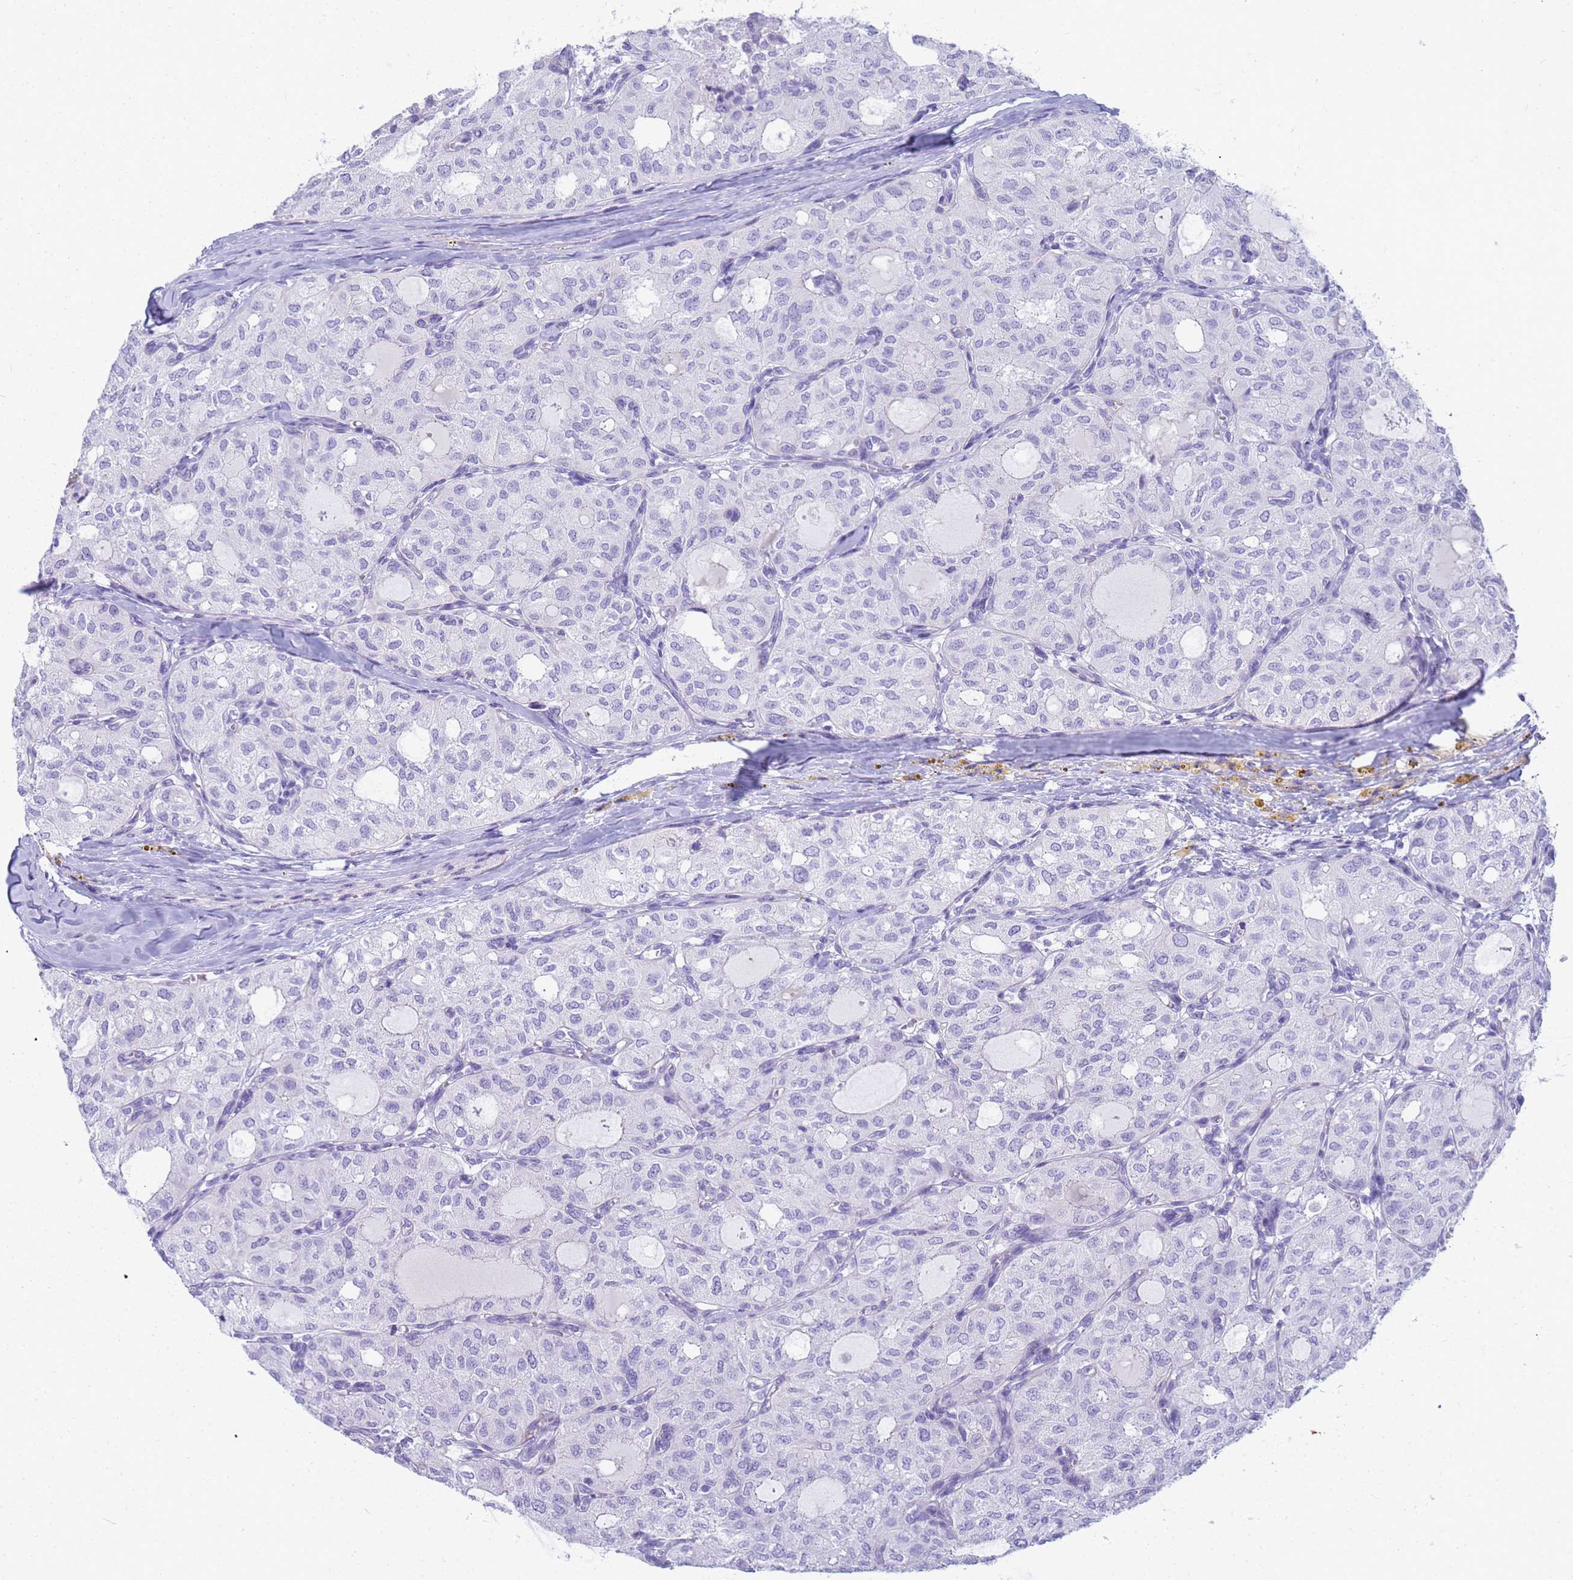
{"staining": {"intensity": "negative", "quantity": "none", "location": "none"}, "tissue": "thyroid cancer", "cell_type": "Tumor cells", "image_type": "cancer", "snomed": [{"axis": "morphology", "description": "Follicular adenoma carcinoma, NOS"}, {"axis": "topography", "description": "Thyroid gland"}], "caption": "Thyroid cancer stained for a protein using IHC exhibits no positivity tumor cells.", "gene": "RNASE2", "patient": {"sex": "male", "age": 75}}